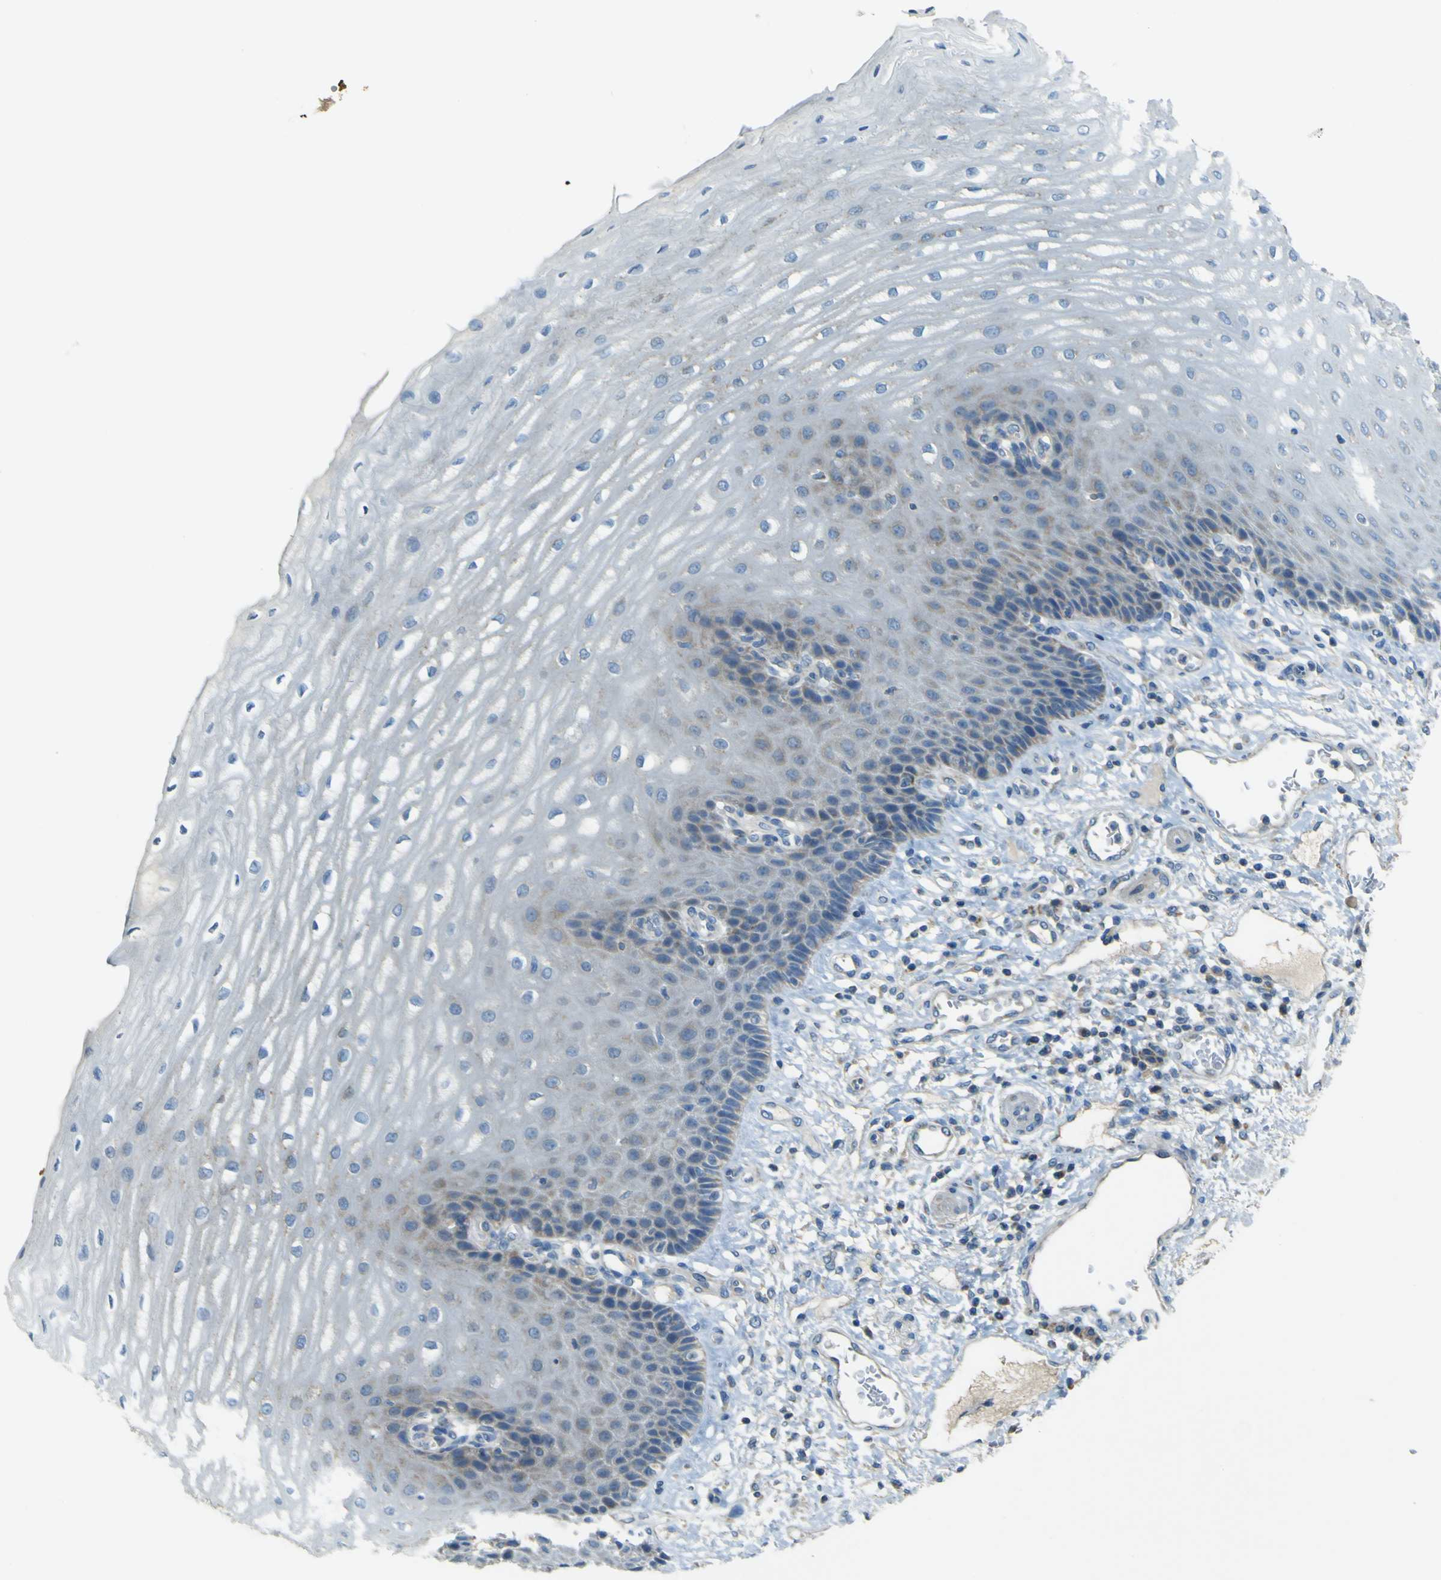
{"staining": {"intensity": "weak", "quantity": "<25%", "location": "cytoplasmic/membranous"}, "tissue": "esophagus", "cell_type": "Squamous epithelial cells", "image_type": "normal", "snomed": [{"axis": "morphology", "description": "Normal tissue, NOS"}, {"axis": "topography", "description": "Esophagus"}], "caption": "Micrograph shows no protein expression in squamous epithelial cells of unremarkable esophagus.", "gene": "FKTN", "patient": {"sex": "male", "age": 54}}